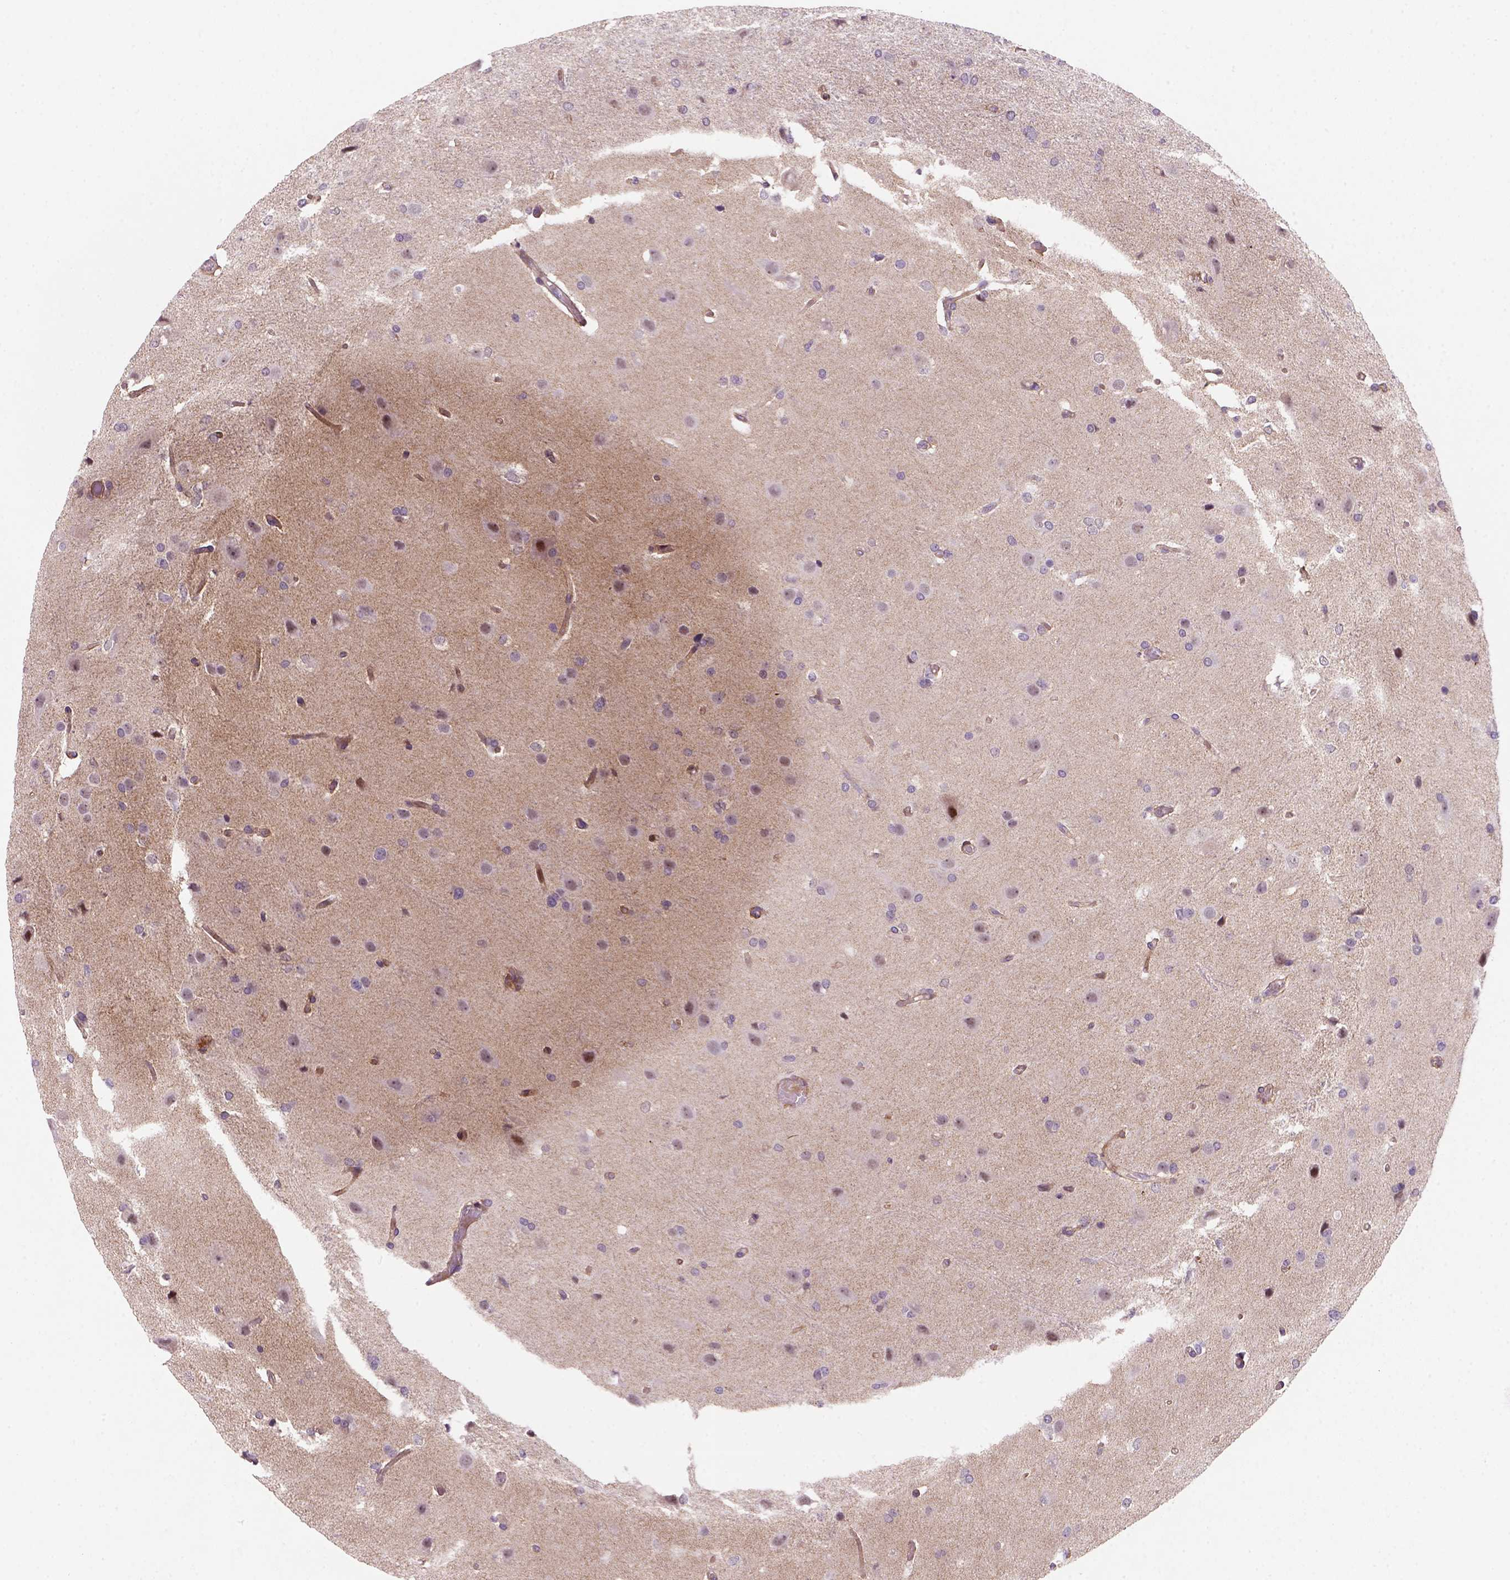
{"staining": {"intensity": "negative", "quantity": "none", "location": "none"}, "tissue": "glioma", "cell_type": "Tumor cells", "image_type": "cancer", "snomed": [{"axis": "morphology", "description": "Glioma, malignant, High grade"}, {"axis": "topography", "description": "Brain"}], "caption": "High power microscopy photomicrograph of an IHC photomicrograph of glioma, revealing no significant staining in tumor cells. Nuclei are stained in blue.", "gene": "VSTM5", "patient": {"sex": "male", "age": 68}}